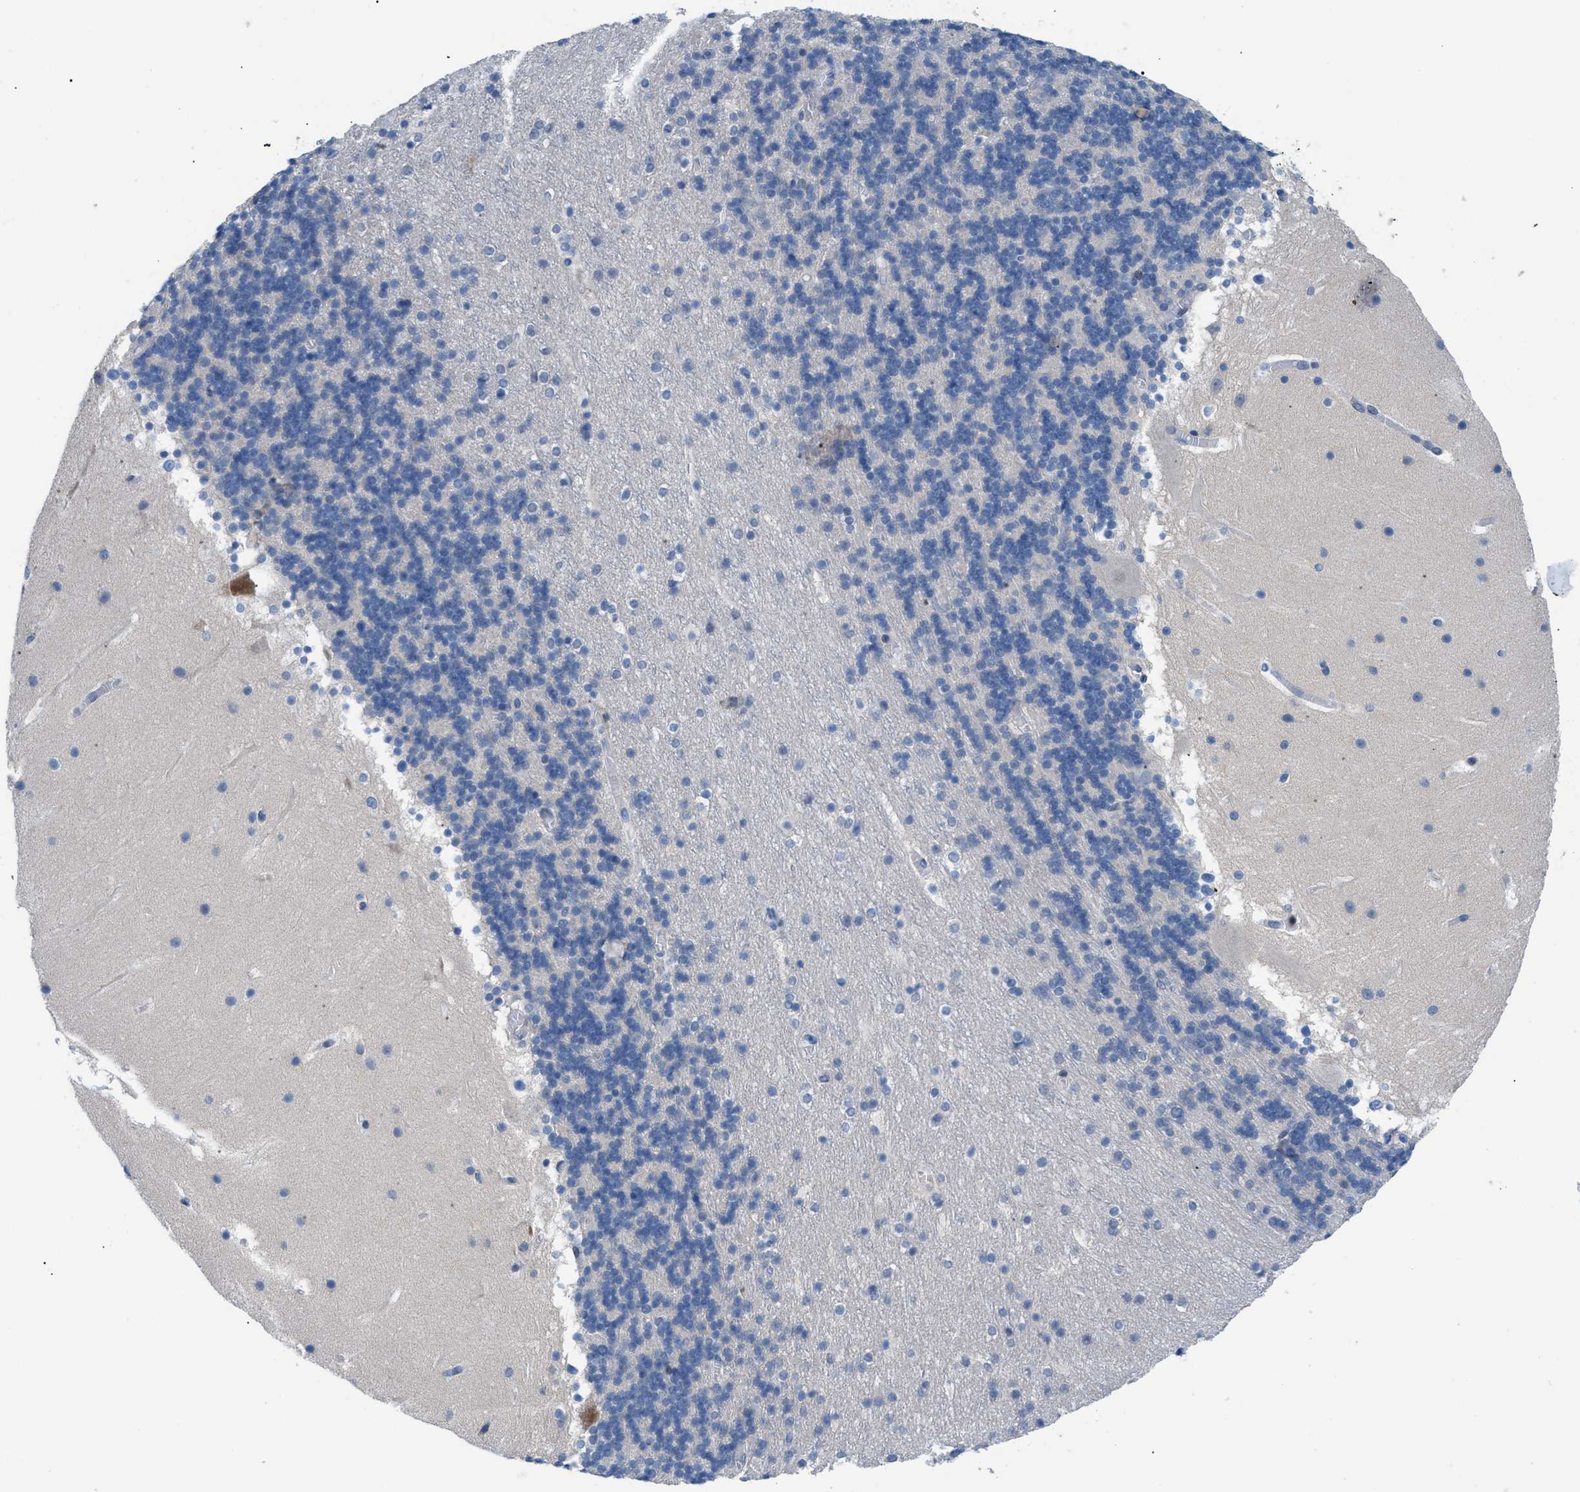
{"staining": {"intensity": "negative", "quantity": "none", "location": "none"}, "tissue": "cerebellum", "cell_type": "Cells in granular layer", "image_type": "normal", "snomed": [{"axis": "morphology", "description": "Normal tissue, NOS"}, {"axis": "topography", "description": "Cerebellum"}], "caption": "The immunohistochemistry (IHC) micrograph has no significant positivity in cells in granular layer of cerebellum. (Immunohistochemistry, brightfield microscopy, high magnification).", "gene": "FDCSP", "patient": {"sex": "male", "age": 45}}